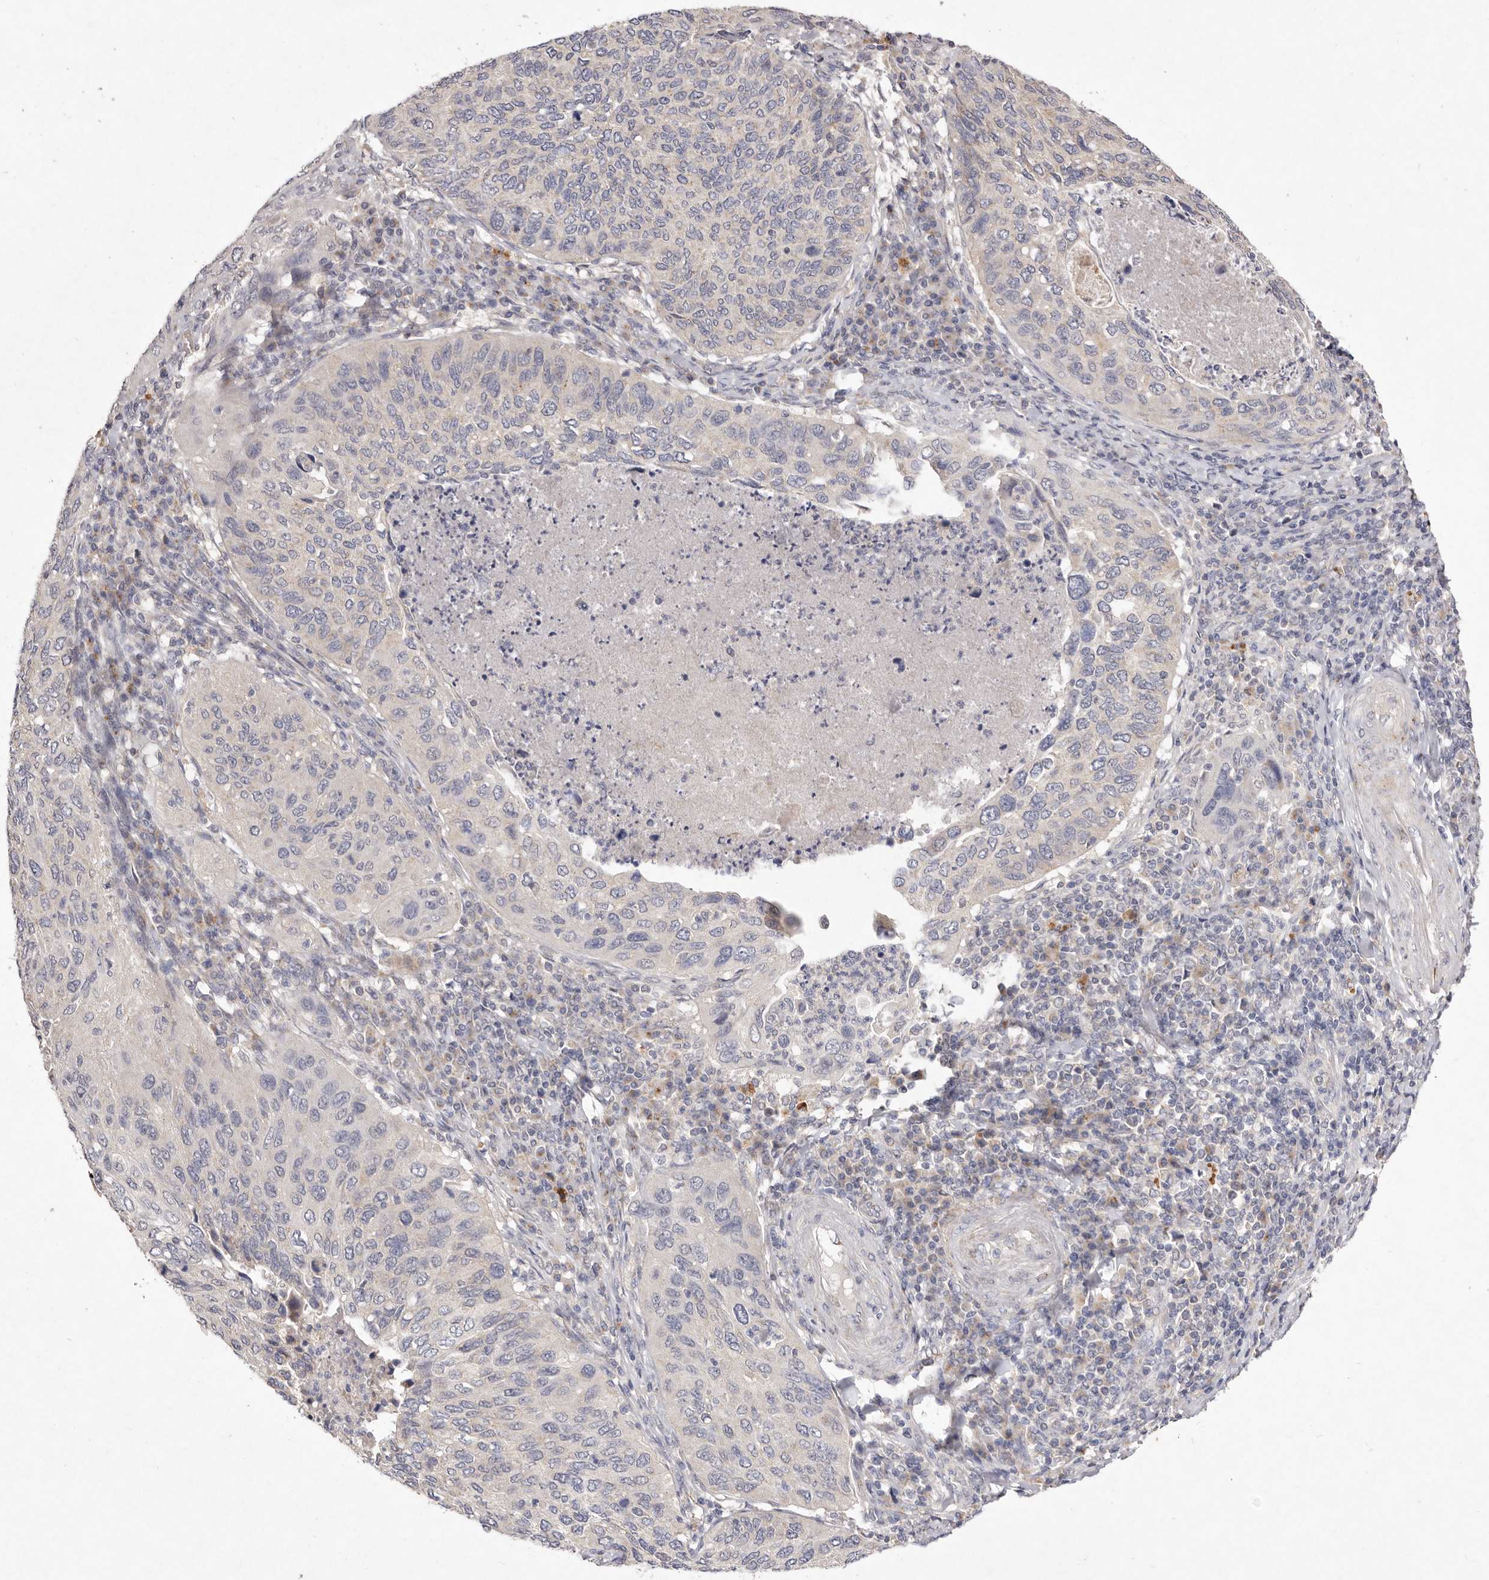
{"staining": {"intensity": "negative", "quantity": "none", "location": "none"}, "tissue": "cervical cancer", "cell_type": "Tumor cells", "image_type": "cancer", "snomed": [{"axis": "morphology", "description": "Squamous cell carcinoma, NOS"}, {"axis": "topography", "description": "Cervix"}], "caption": "Immunohistochemistry of human cervical cancer demonstrates no positivity in tumor cells.", "gene": "USP24", "patient": {"sex": "female", "age": 38}}